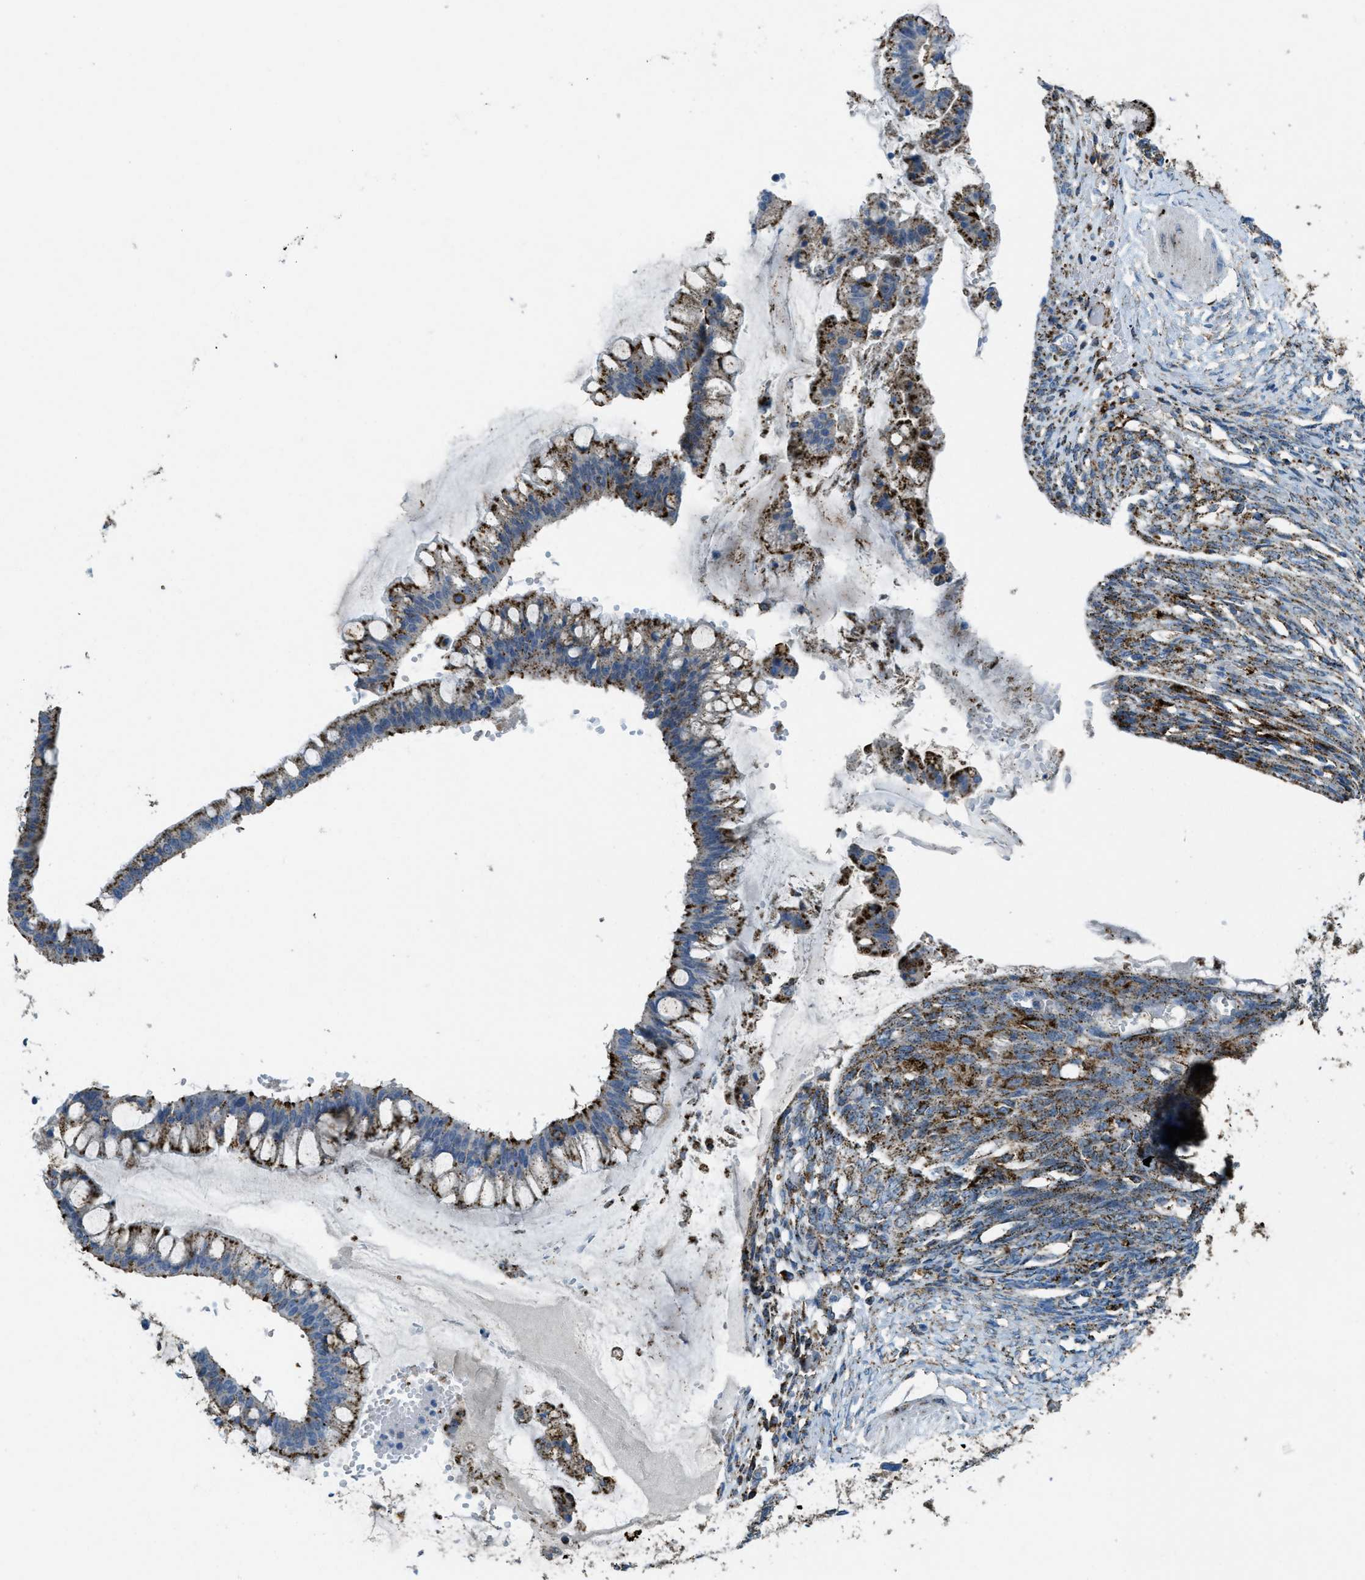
{"staining": {"intensity": "strong", "quantity": ">75%", "location": "cytoplasmic/membranous"}, "tissue": "ovarian cancer", "cell_type": "Tumor cells", "image_type": "cancer", "snomed": [{"axis": "morphology", "description": "Cystadenocarcinoma, mucinous, NOS"}, {"axis": "topography", "description": "Ovary"}], "caption": "The histopathology image displays a brown stain indicating the presence of a protein in the cytoplasmic/membranous of tumor cells in mucinous cystadenocarcinoma (ovarian). The protein of interest is stained brown, and the nuclei are stained in blue (DAB (3,3'-diaminobenzidine) IHC with brightfield microscopy, high magnification).", "gene": "SCARB2", "patient": {"sex": "female", "age": 73}}